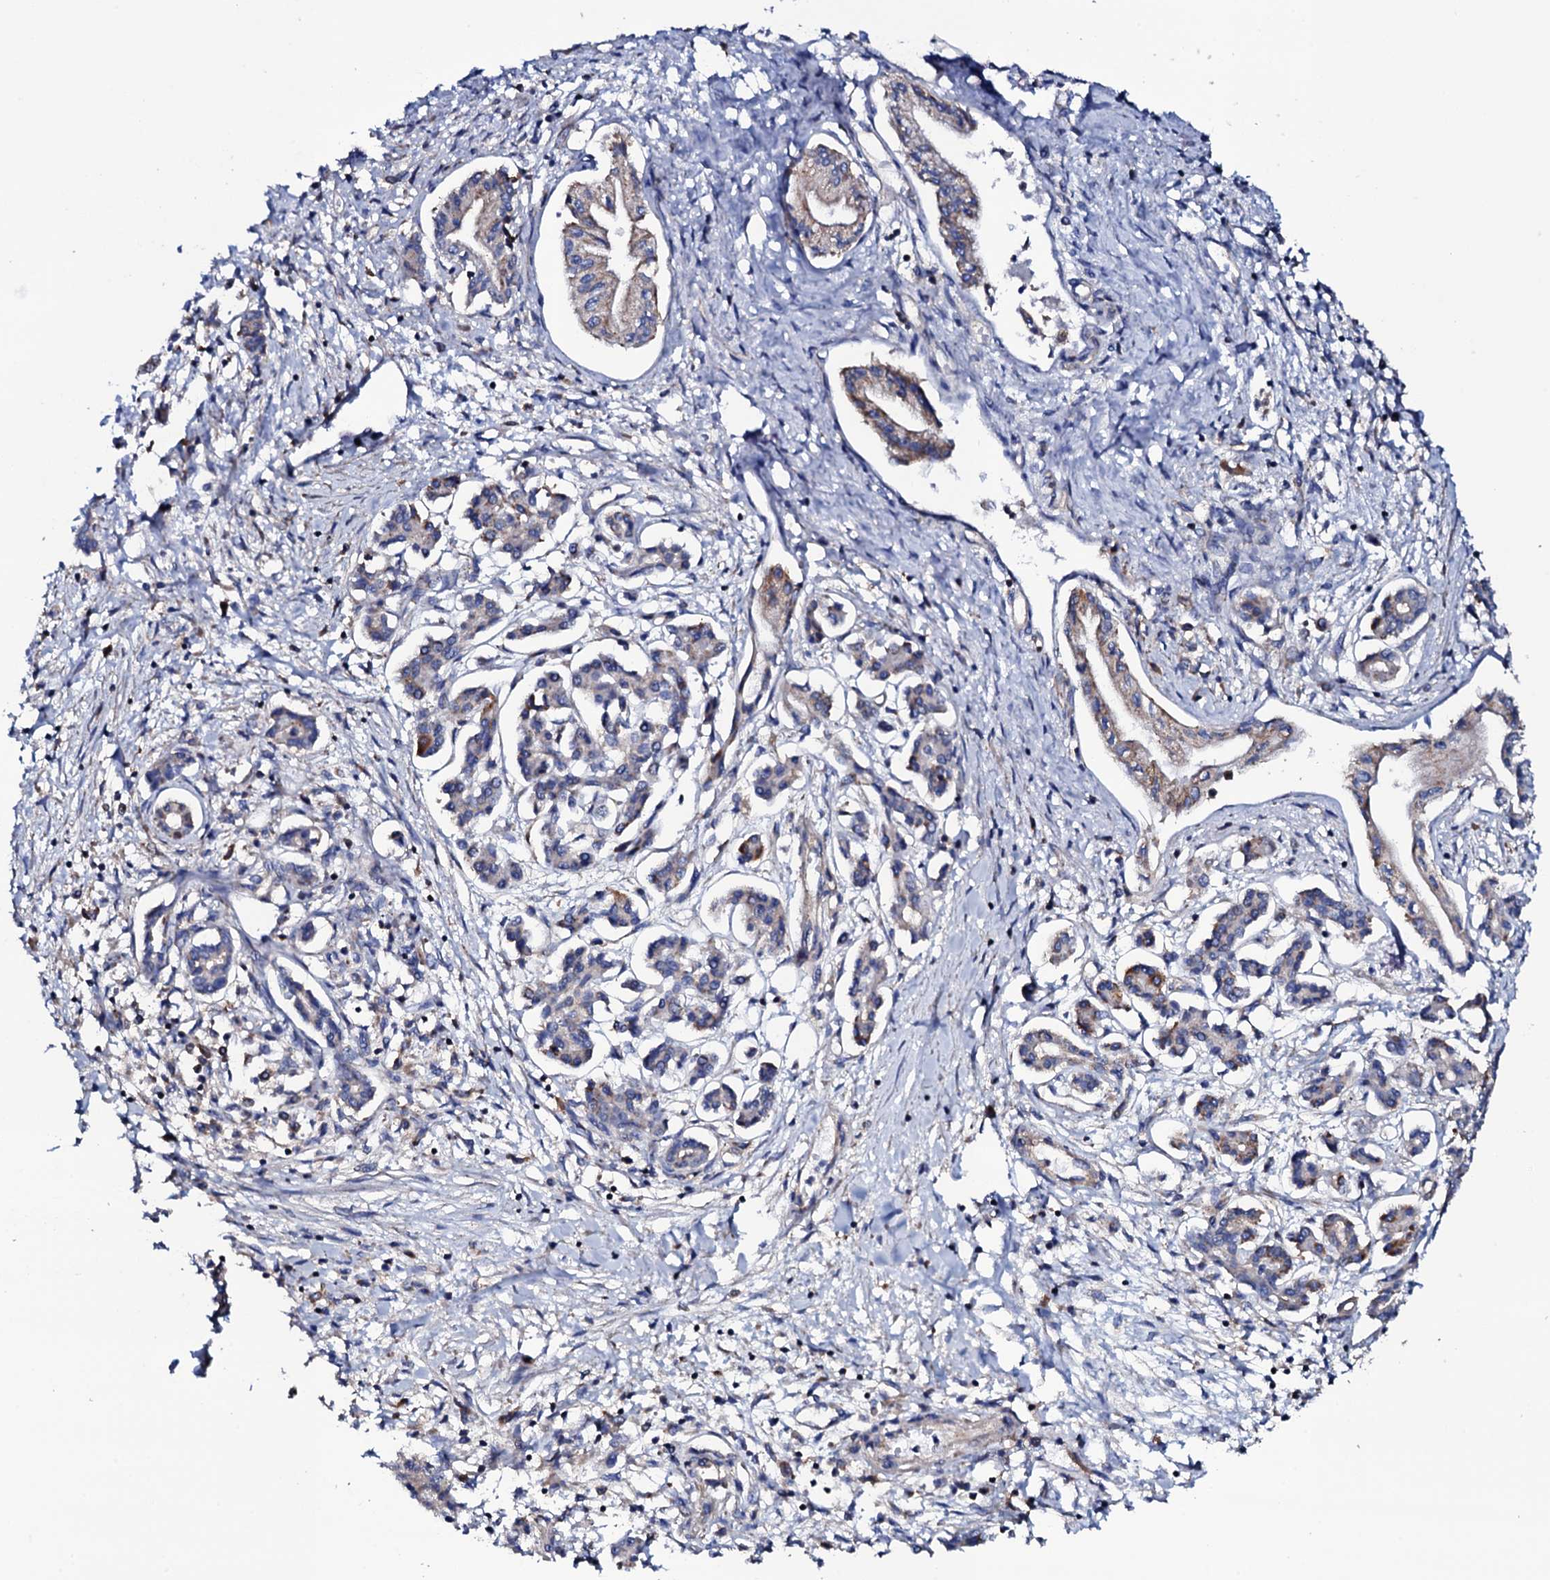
{"staining": {"intensity": "moderate", "quantity": "<25%", "location": "cytoplasmic/membranous"}, "tissue": "pancreatic cancer", "cell_type": "Tumor cells", "image_type": "cancer", "snomed": [{"axis": "morphology", "description": "Adenocarcinoma, NOS"}, {"axis": "topography", "description": "Pancreas"}], "caption": "Brown immunohistochemical staining in human adenocarcinoma (pancreatic) shows moderate cytoplasmic/membranous positivity in approximately <25% of tumor cells.", "gene": "TCAF2", "patient": {"sex": "female", "age": 50}}